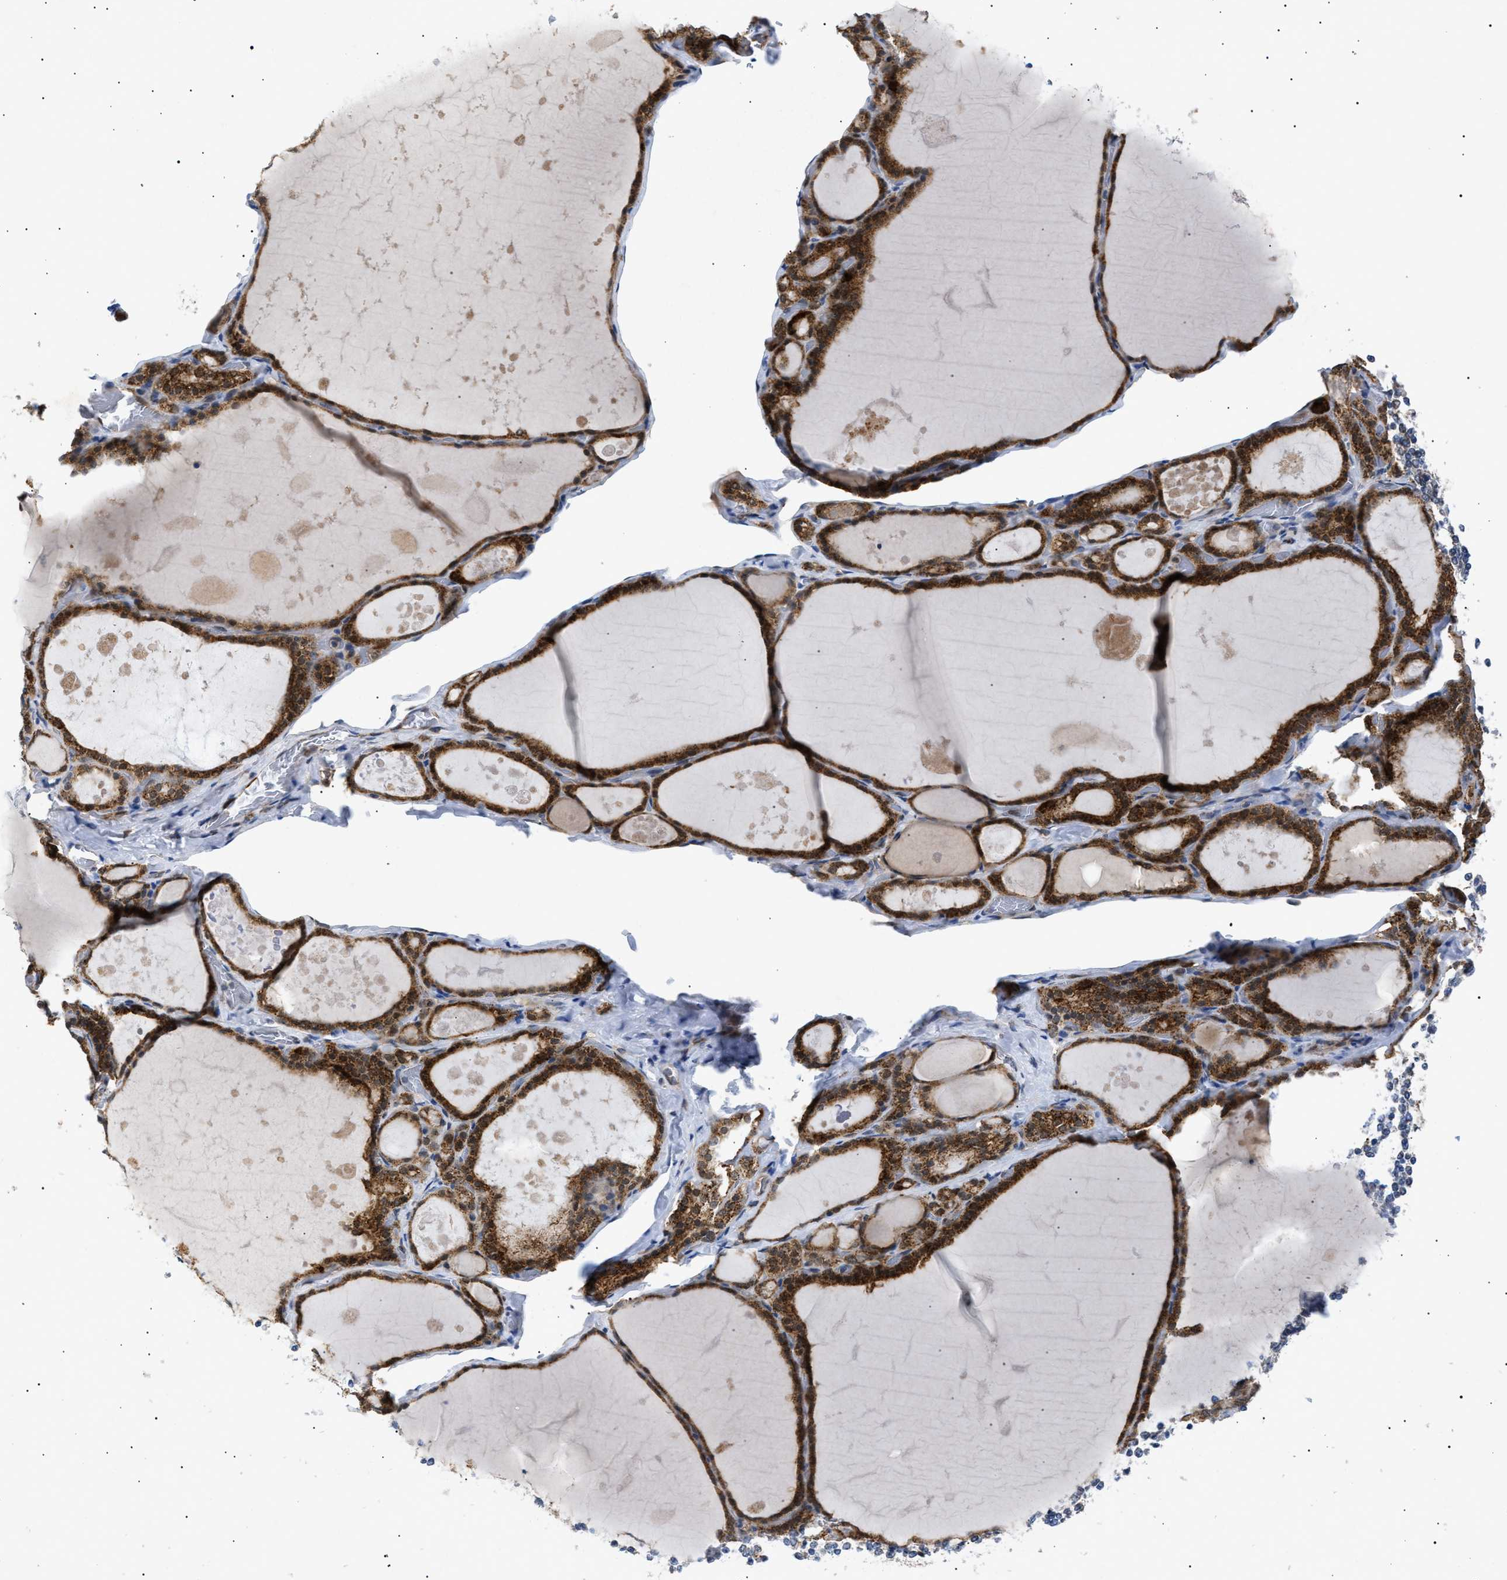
{"staining": {"intensity": "strong", "quantity": ">75%", "location": "cytoplasmic/membranous"}, "tissue": "thyroid gland", "cell_type": "Glandular cells", "image_type": "normal", "snomed": [{"axis": "morphology", "description": "Normal tissue, NOS"}, {"axis": "topography", "description": "Thyroid gland"}], "caption": "A photomicrograph showing strong cytoplasmic/membranous staining in about >75% of glandular cells in normal thyroid gland, as visualized by brown immunohistochemical staining.", "gene": "SIRT5", "patient": {"sex": "male", "age": 56}}